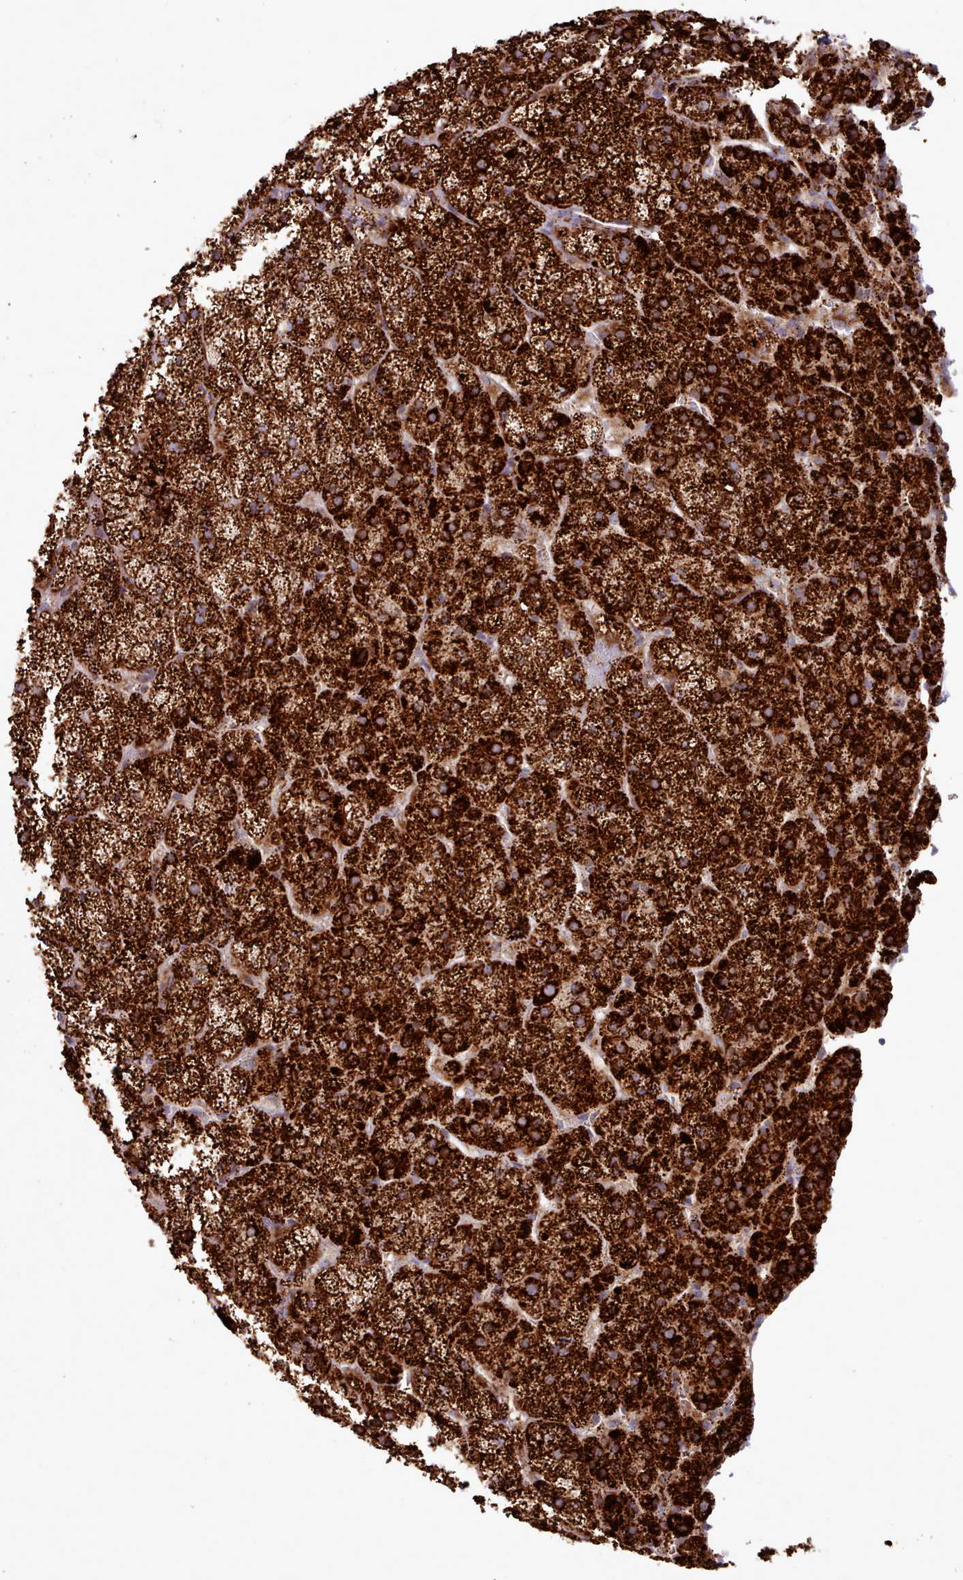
{"staining": {"intensity": "strong", "quantity": ">75%", "location": "cytoplasmic/membranous"}, "tissue": "adrenal gland", "cell_type": "Glandular cells", "image_type": "normal", "snomed": [{"axis": "morphology", "description": "Normal tissue, NOS"}, {"axis": "topography", "description": "Adrenal gland"}], "caption": "Immunohistochemistry (IHC) of unremarkable adrenal gland reveals high levels of strong cytoplasmic/membranous expression in about >75% of glandular cells.", "gene": "HSDL2", "patient": {"sex": "female", "age": 70}}